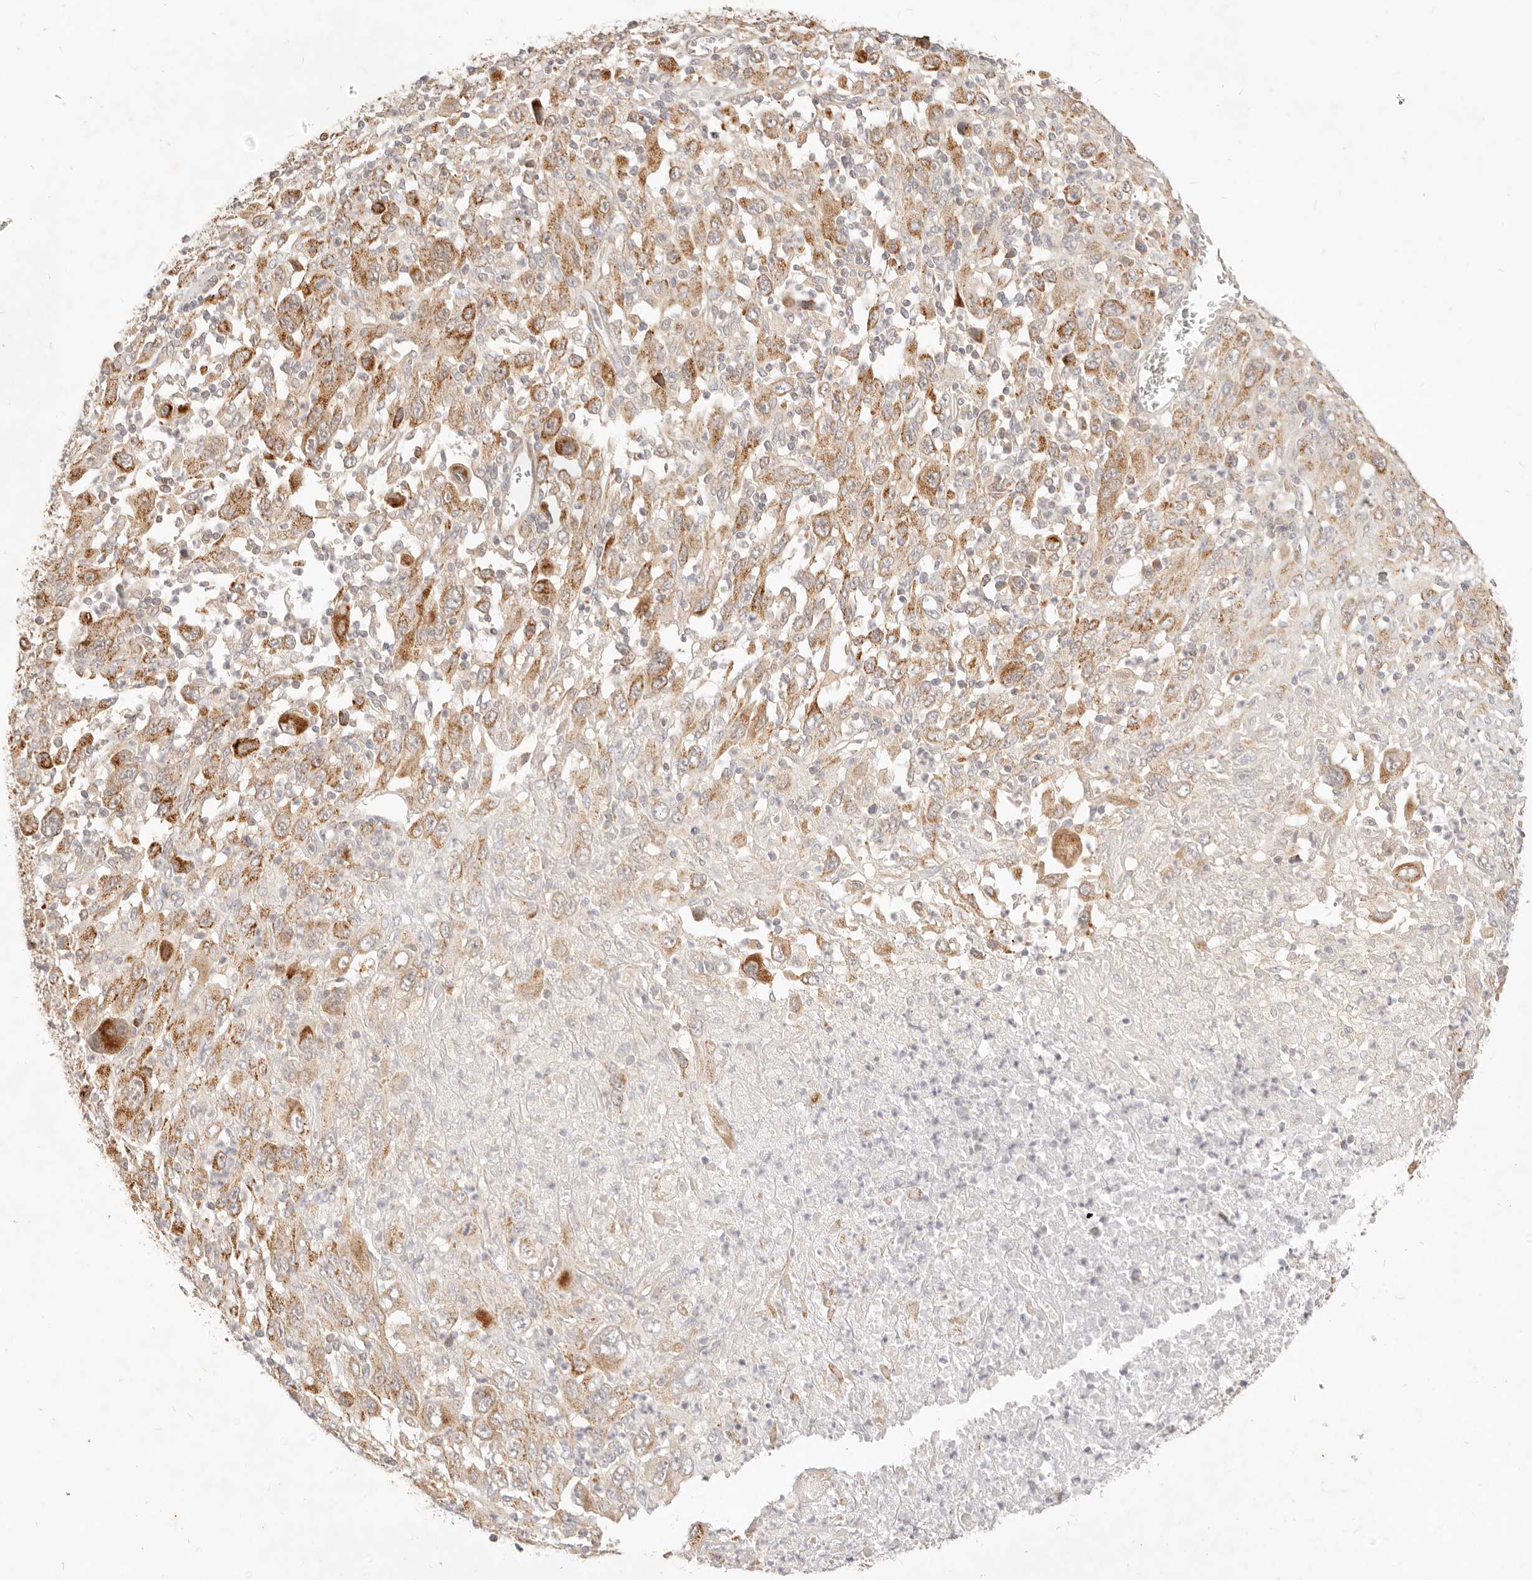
{"staining": {"intensity": "moderate", "quantity": "25%-75%", "location": "cytoplasmic/membranous"}, "tissue": "melanoma", "cell_type": "Tumor cells", "image_type": "cancer", "snomed": [{"axis": "morphology", "description": "Malignant melanoma, Metastatic site"}, {"axis": "topography", "description": "Skin"}], "caption": "A micrograph of malignant melanoma (metastatic site) stained for a protein exhibits moderate cytoplasmic/membranous brown staining in tumor cells. (IHC, brightfield microscopy, high magnification).", "gene": "RUBCNL", "patient": {"sex": "female", "age": 56}}